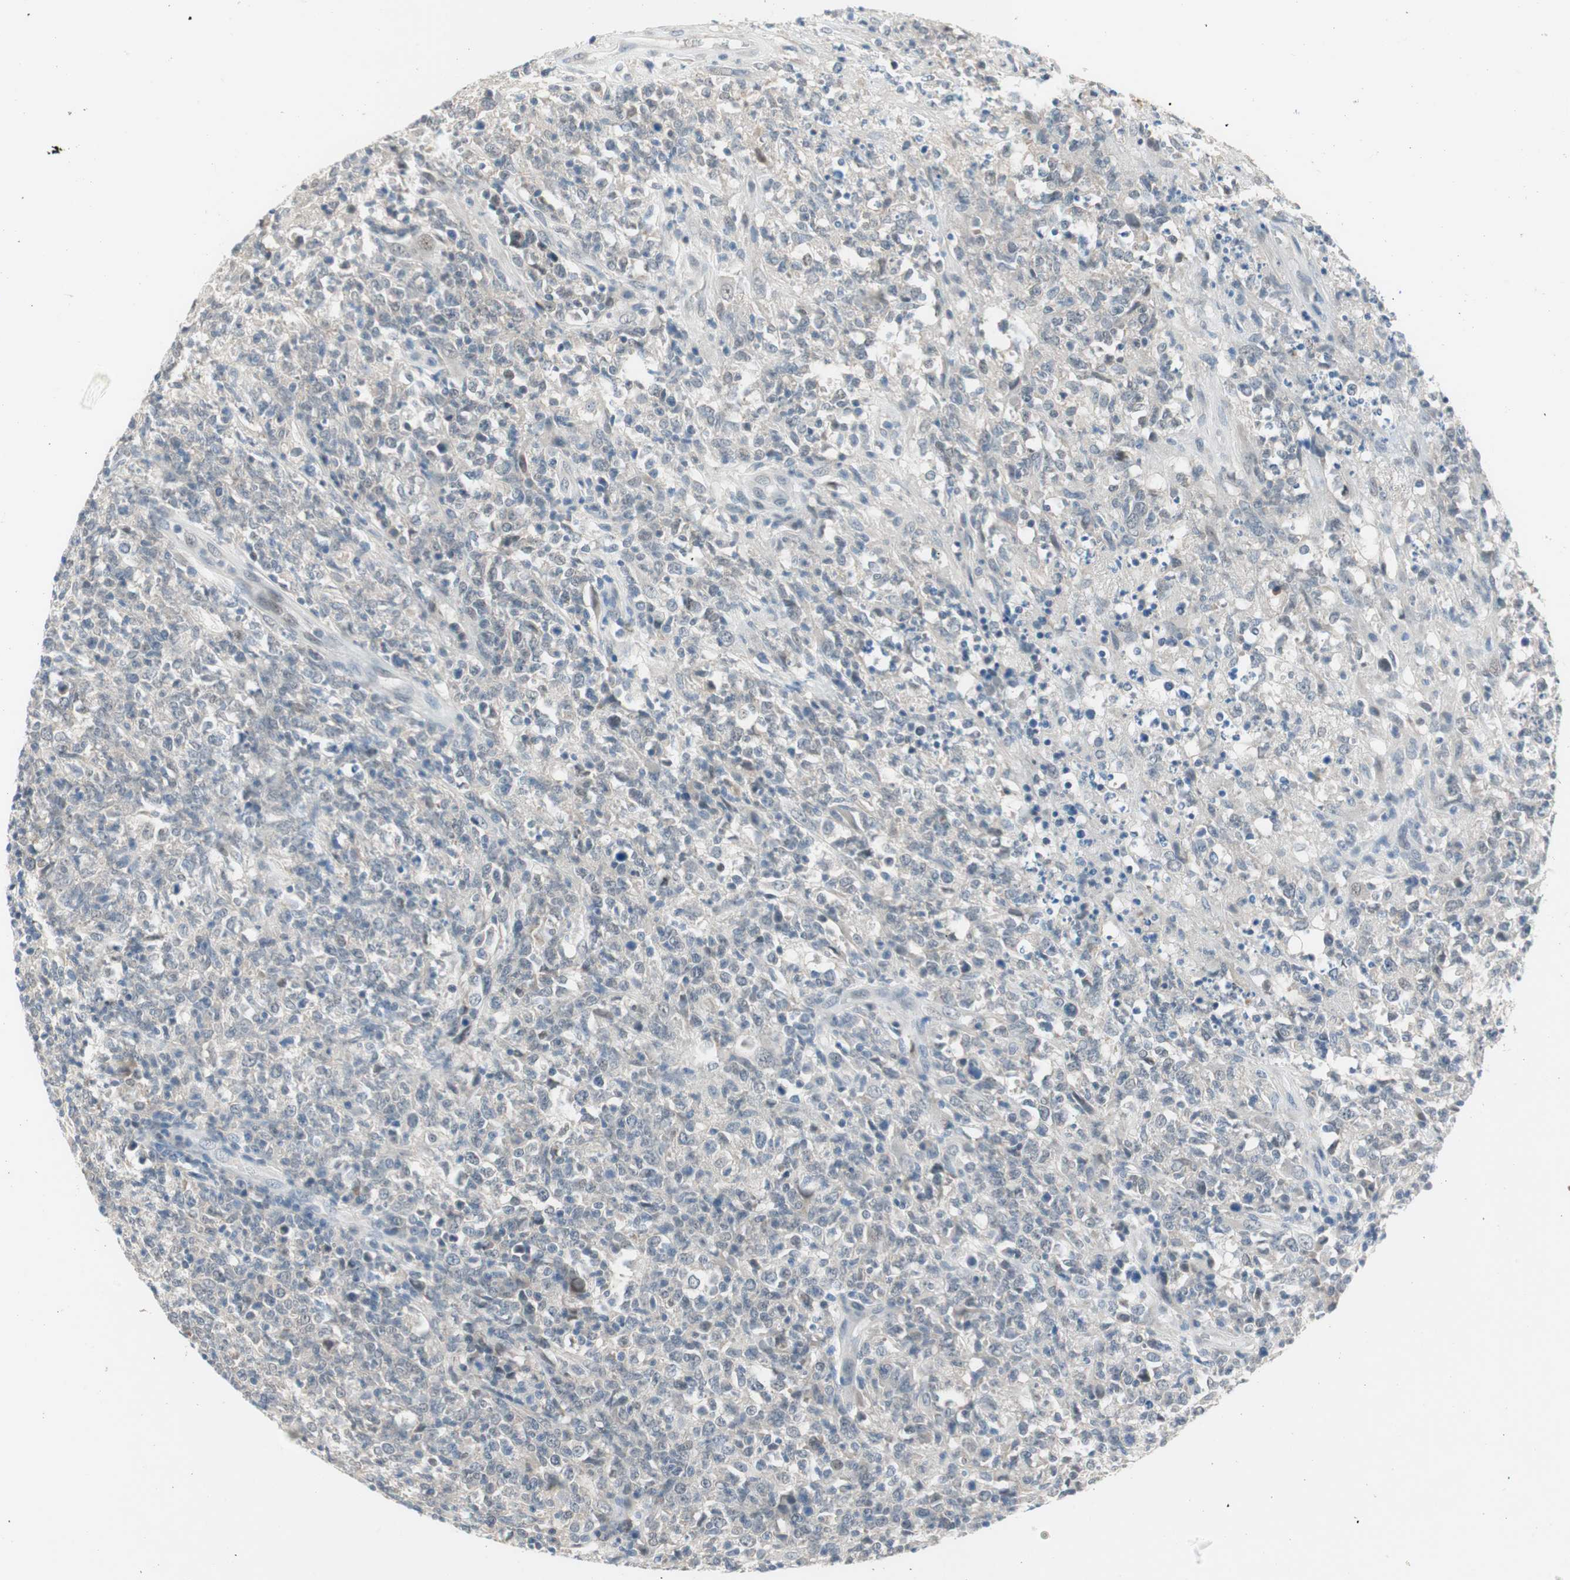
{"staining": {"intensity": "weak", "quantity": "<25%", "location": "cytoplasmic/membranous"}, "tissue": "lymphoma", "cell_type": "Tumor cells", "image_type": "cancer", "snomed": [{"axis": "morphology", "description": "Malignant lymphoma, non-Hodgkin's type, High grade"}, {"axis": "topography", "description": "Lymph node"}], "caption": "Lymphoma was stained to show a protein in brown. There is no significant expression in tumor cells.", "gene": "GRHL1", "patient": {"sex": "female", "age": 84}}